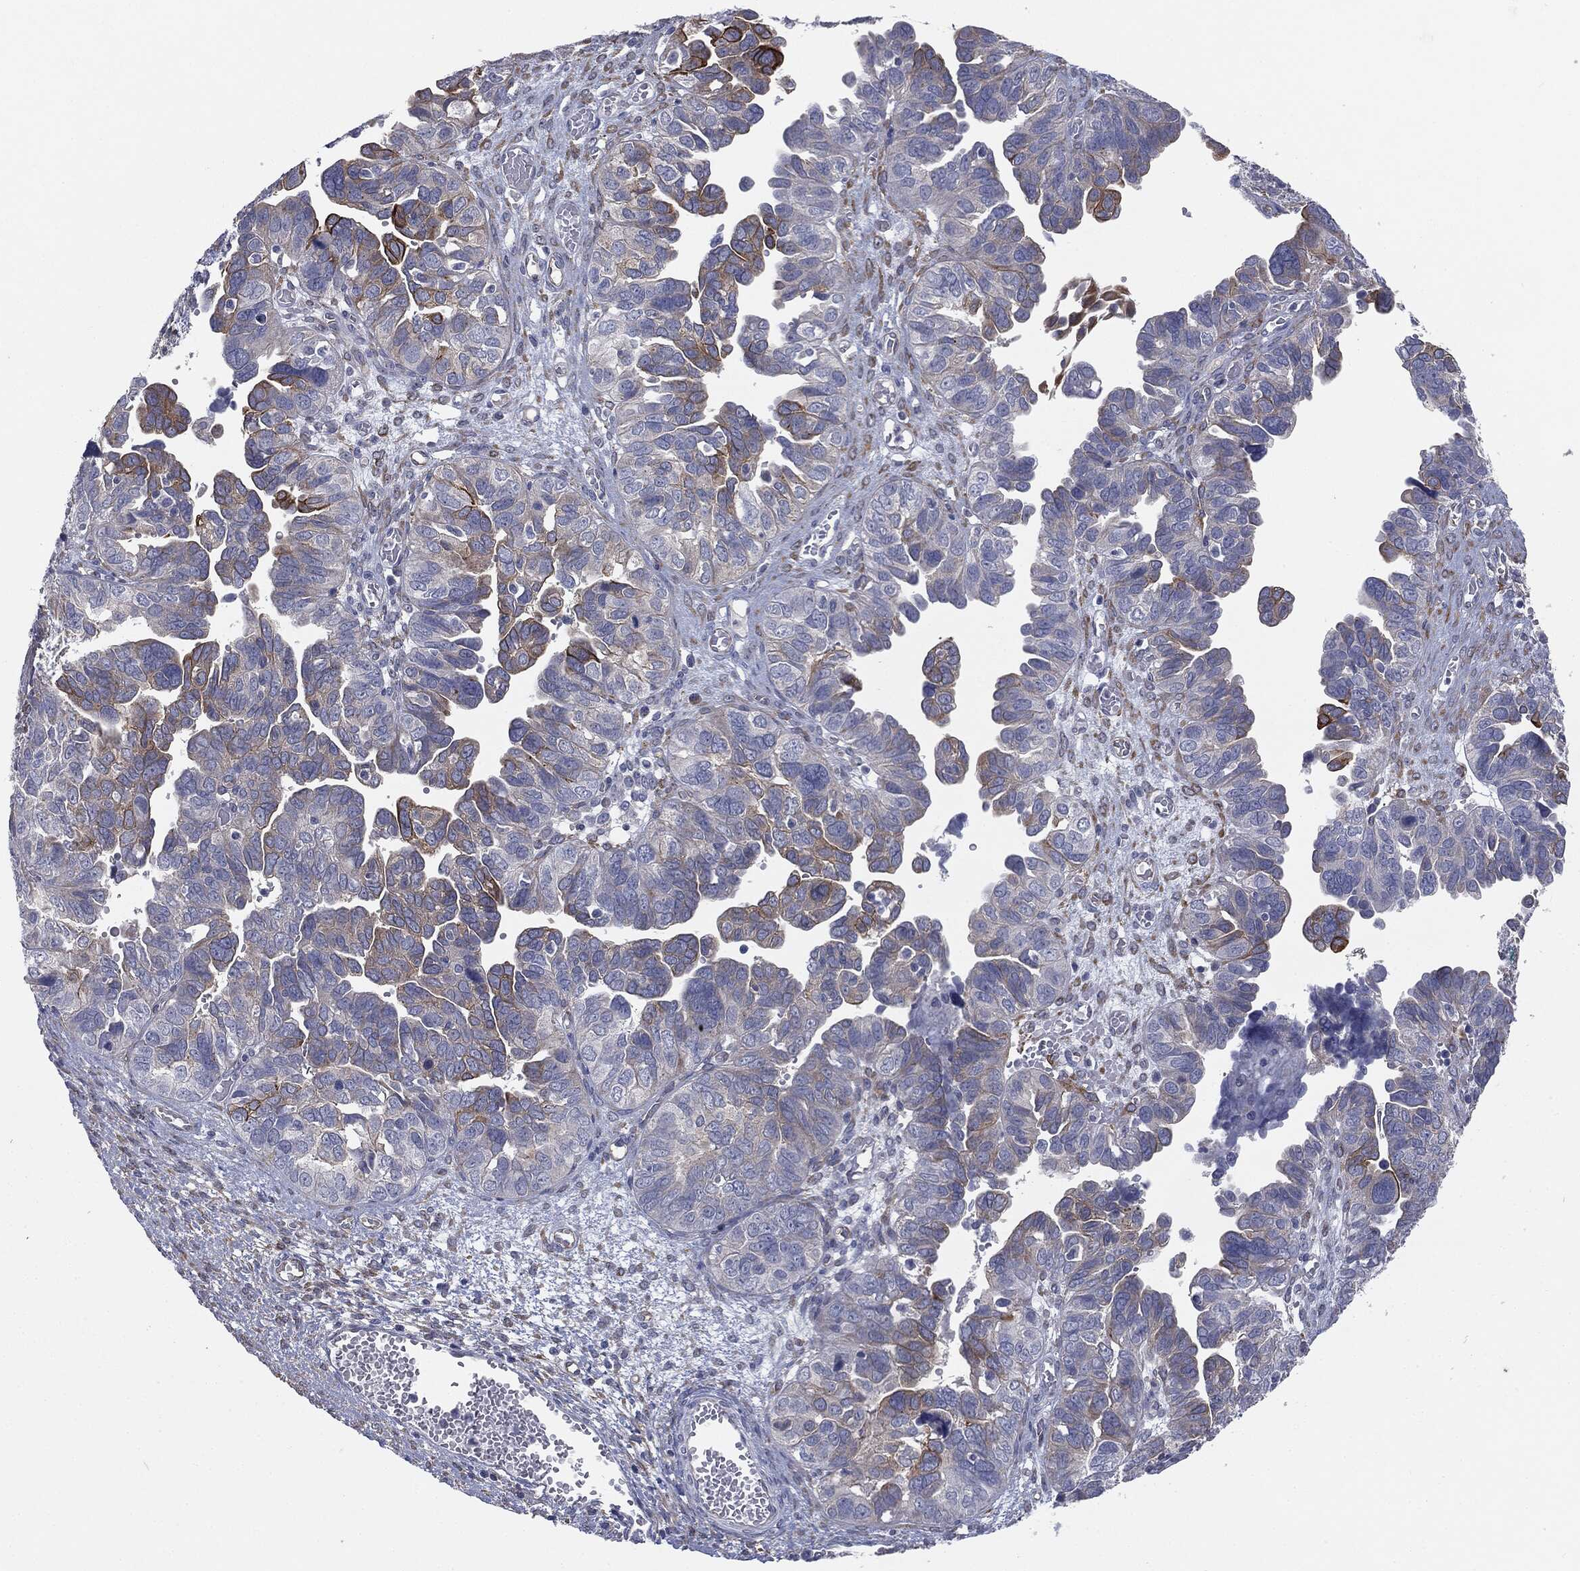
{"staining": {"intensity": "moderate", "quantity": "<25%", "location": "cytoplasmic/membranous"}, "tissue": "ovarian cancer", "cell_type": "Tumor cells", "image_type": "cancer", "snomed": [{"axis": "morphology", "description": "Cystadenocarcinoma, serous, NOS"}, {"axis": "topography", "description": "Ovary"}], "caption": "This is a micrograph of immunohistochemistry (IHC) staining of ovarian cancer, which shows moderate expression in the cytoplasmic/membranous of tumor cells.", "gene": "KRT5", "patient": {"sex": "female", "age": 64}}